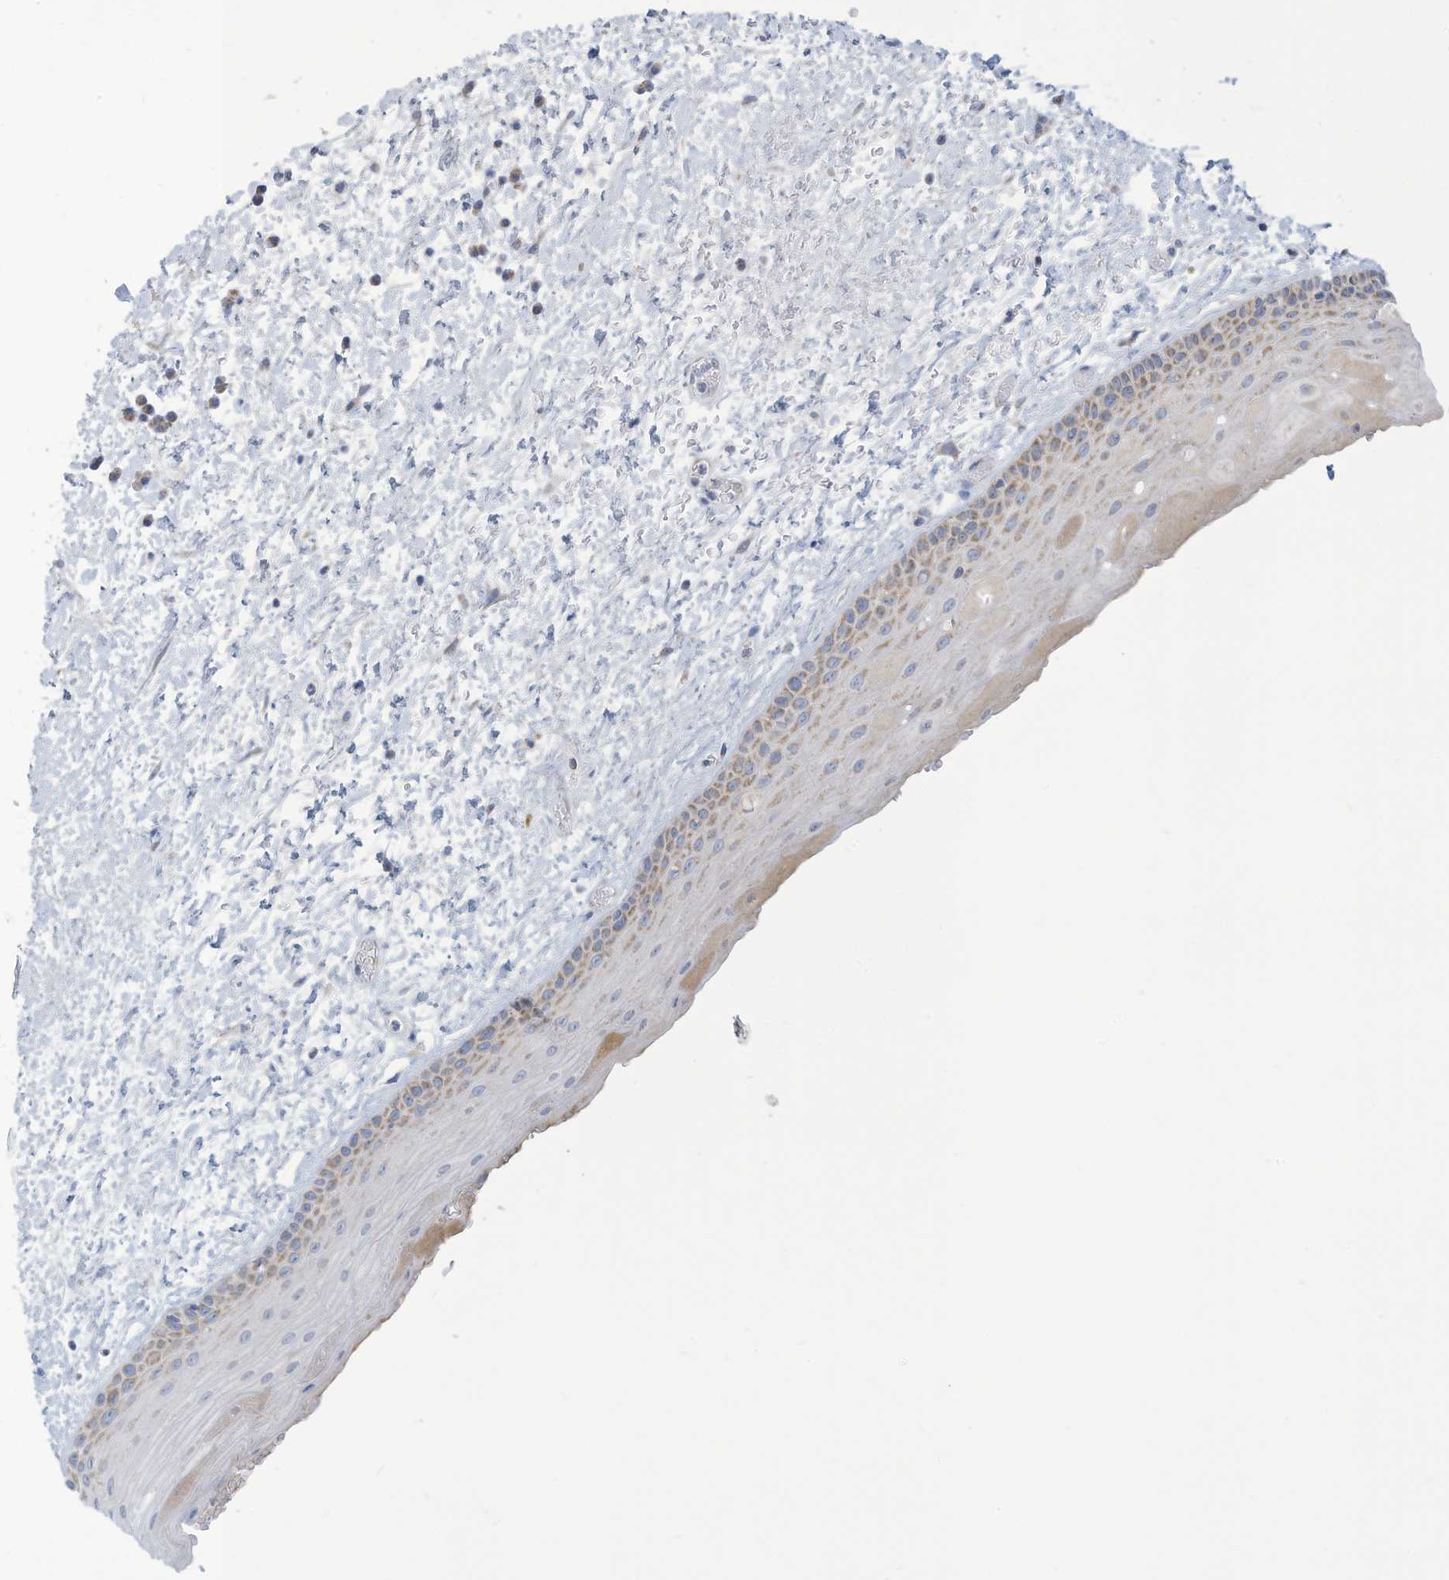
{"staining": {"intensity": "weak", "quantity": "<25%", "location": "cytoplasmic/membranous"}, "tissue": "oral mucosa", "cell_type": "Squamous epithelial cells", "image_type": "normal", "snomed": [{"axis": "morphology", "description": "Normal tissue, NOS"}, {"axis": "topography", "description": "Oral tissue"}], "caption": "DAB (3,3'-diaminobenzidine) immunohistochemical staining of unremarkable oral mucosa reveals no significant staining in squamous epithelial cells. (Immunohistochemistry, brightfield microscopy, high magnification).", "gene": "NLN", "patient": {"sex": "female", "age": 76}}